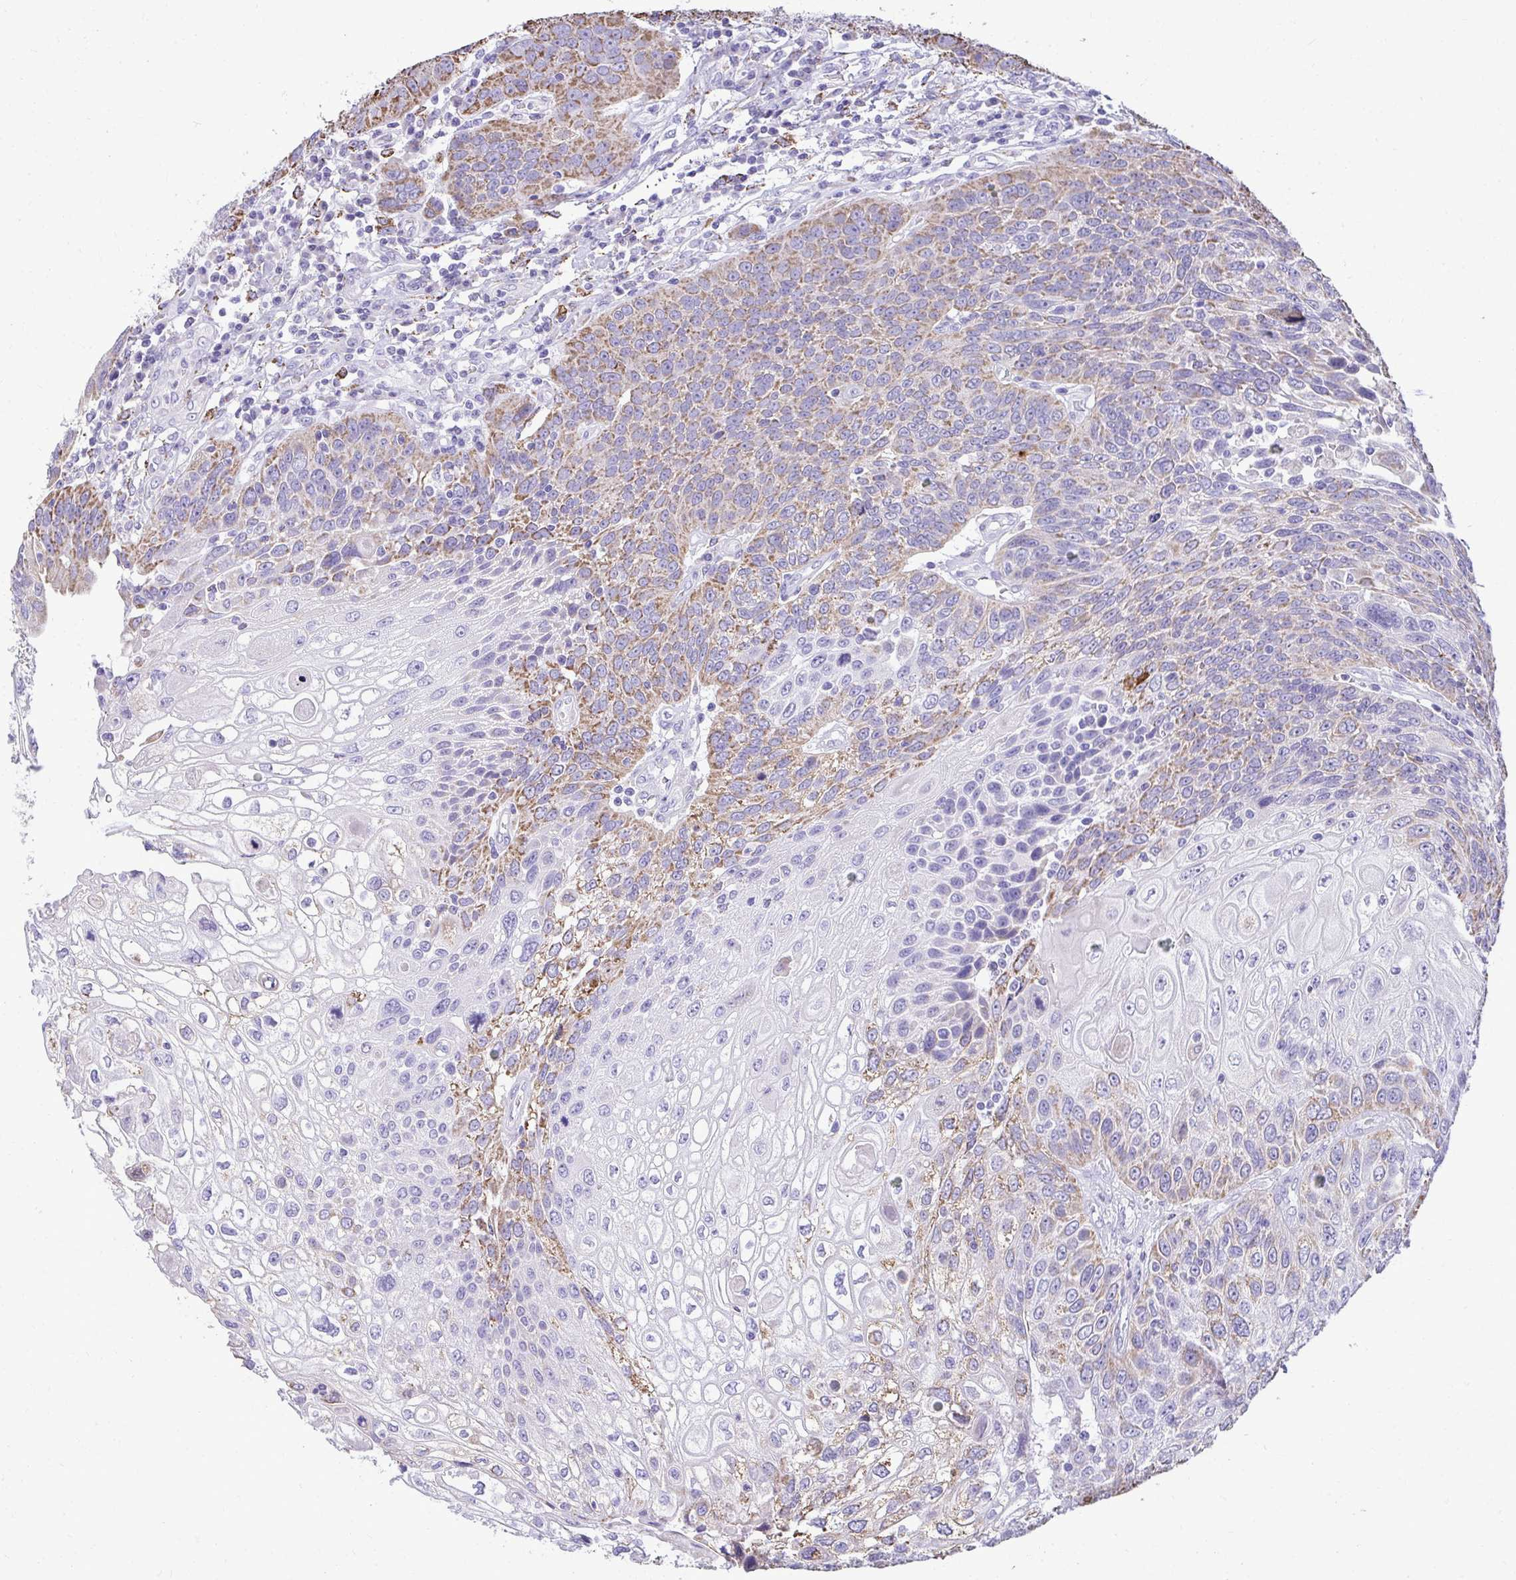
{"staining": {"intensity": "moderate", "quantity": "25%-75%", "location": "cytoplasmic/membranous"}, "tissue": "urothelial cancer", "cell_type": "Tumor cells", "image_type": "cancer", "snomed": [{"axis": "morphology", "description": "Urothelial carcinoma, High grade"}, {"axis": "topography", "description": "Urinary bladder"}], "caption": "This micrograph reveals urothelial cancer stained with IHC to label a protein in brown. The cytoplasmic/membranous of tumor cells show moderate positivity for the protein. Nuclei are counter-stained blue.", "gene": "AIG1", "patient": {"sex": "female", "age": 70}}